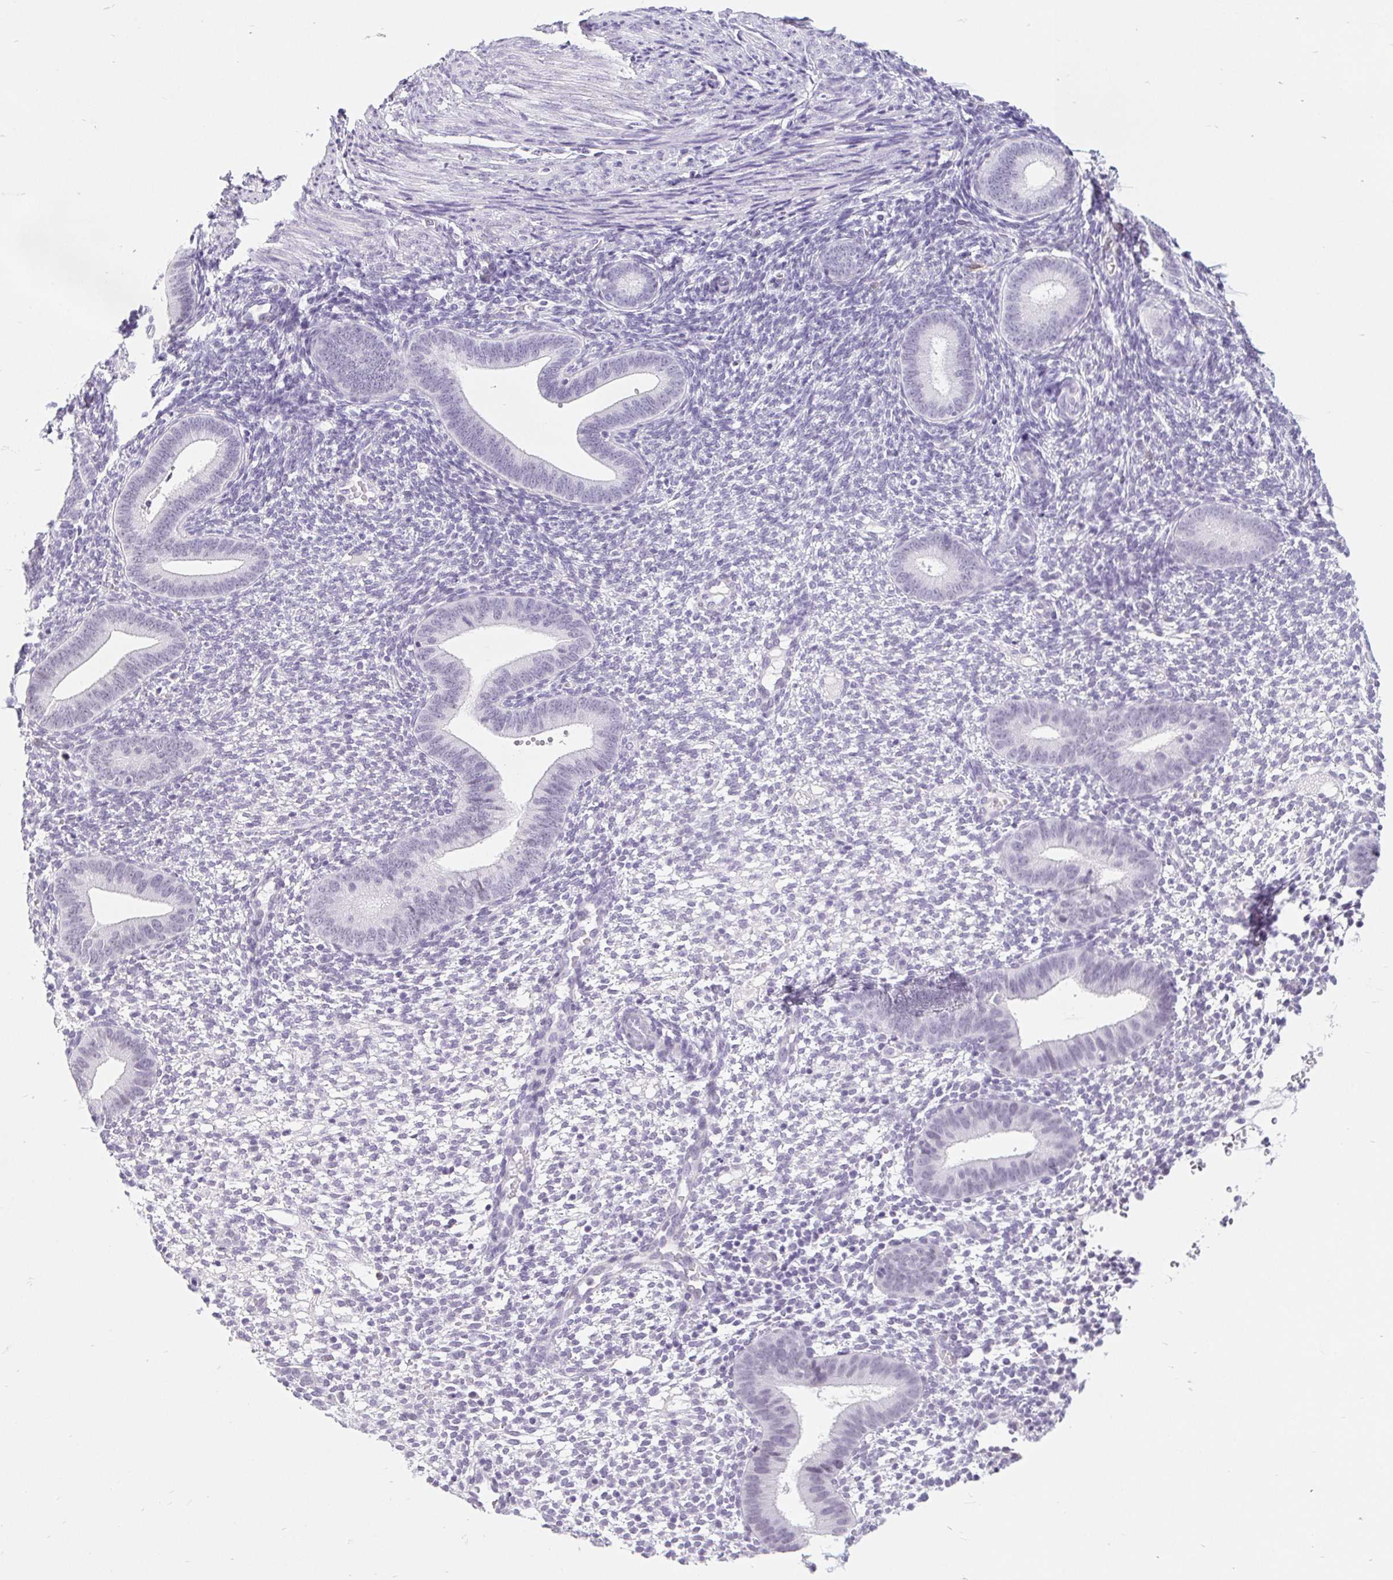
{"staining": {"intensity": "negative", "quantity": "none", "location": "none"}, "tissue": "endometrium", "cell_type": "Cells in endometrial stroma", "image_type": "normal", "snomed": [{"axis": "morphology", "description": "Normal tissue, NOS"}, {"axis": "topography", "description": "Endometrium"}], "caption": "A histopathology image of endometrium stained for a protein reveals no brown staining in cells in endometrial stroma. Nuclei are stained in blue.", "gene": "BCAS1", "patient": {"sex": "female", "age": 40}}